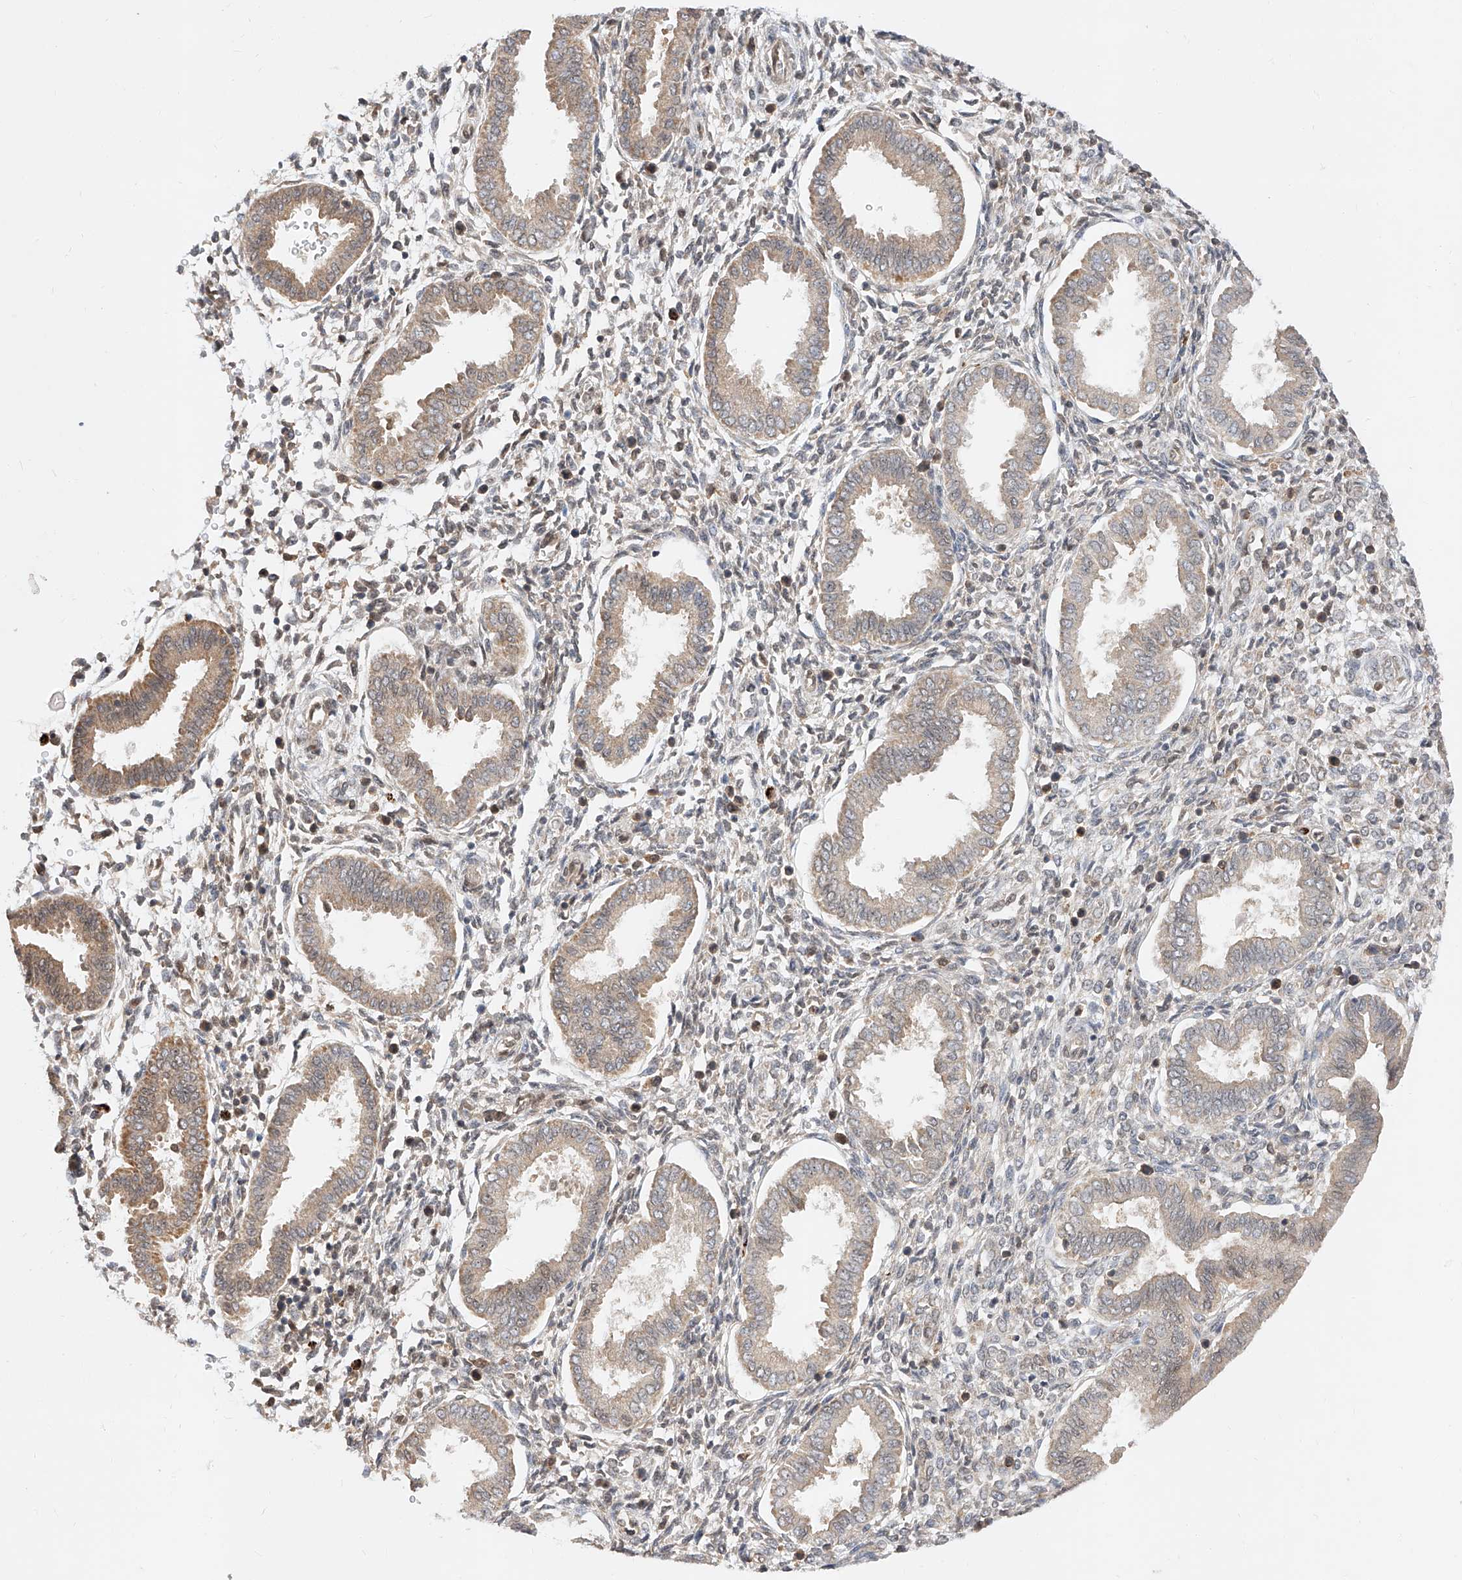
{"staining": {"intensity": "negative", "quantity": "none", "location": "none"}, "tissue": "endometrium", "cell_type": "Cells in endometrial stroma", "image_type": "normal", "snomed": [{"axis": "morphology", "description": "Normal tissue, NOS"}, {"axis": "topography", "description": "Endometrium"}], "caption": "High power microscopy image of an immunohistochemistry (IHC) histopathology image of unremarkable endometrium, revealing no significant staining in cells in endometrial stroma. The staining was performed using DAB to visualize the protein expression in brown, while the nuclei were stained in blue with hematoxylin (Magnification: 20x).", "gene": "DIRAS3", "patient": {"sex": "female", "age": 24}}